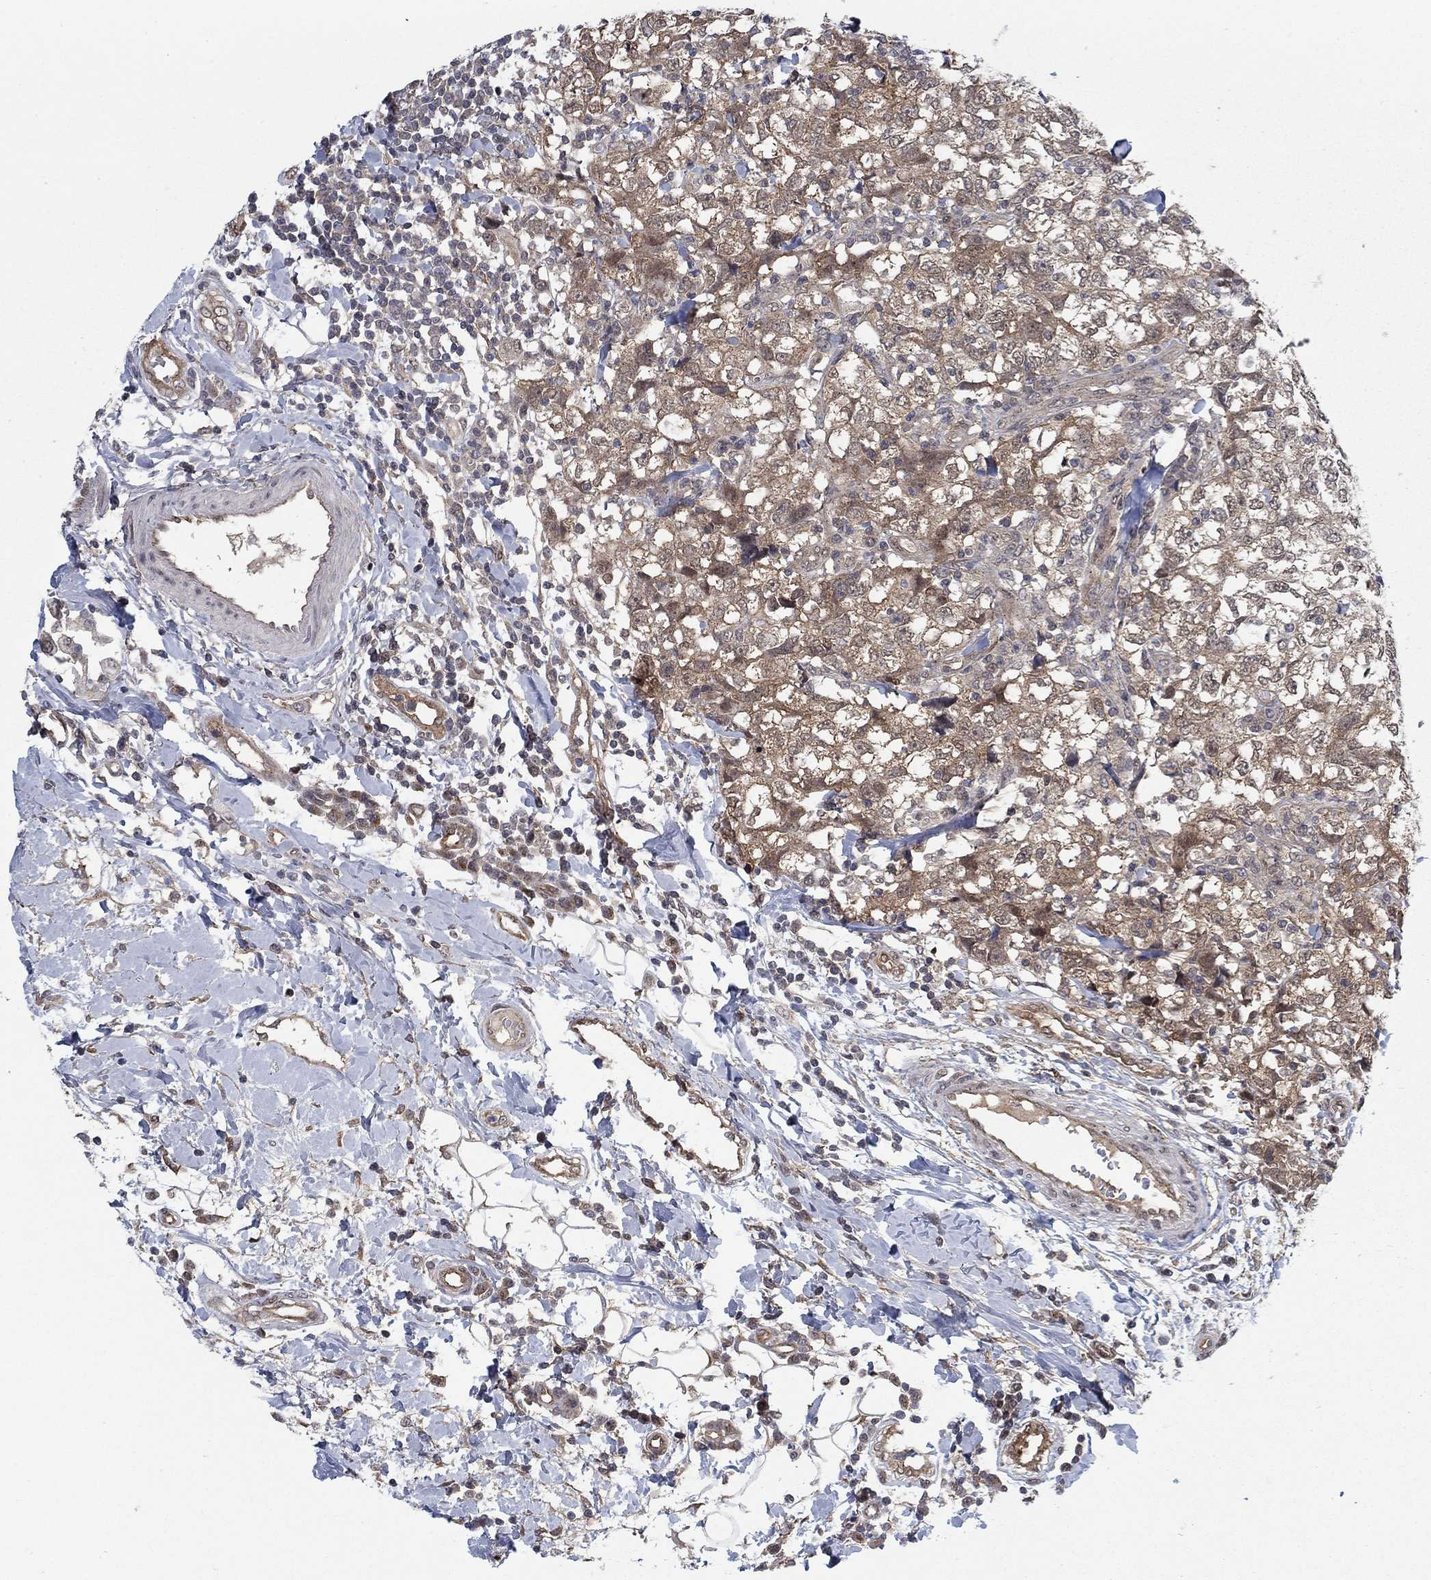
{"staining": {"intensity": "weak", "quantity": ">75%", "location": "cytoplasmic/membranous"}, "tissue": "breast cancer", "cell_type": "Tumor cells", "image_type": "cancer", "snomed": [{"axis": "morphology", "description": "Duct carcinoma"}, {"axis": "topography", "description": "Breast"}], "caption": "Invasive ductal carcinoma (breast) stained with a protein marker reveals weak staining in tumor cells.", "gene": "SH3RF1", "patient": {"sex": "female", "age": 30}}